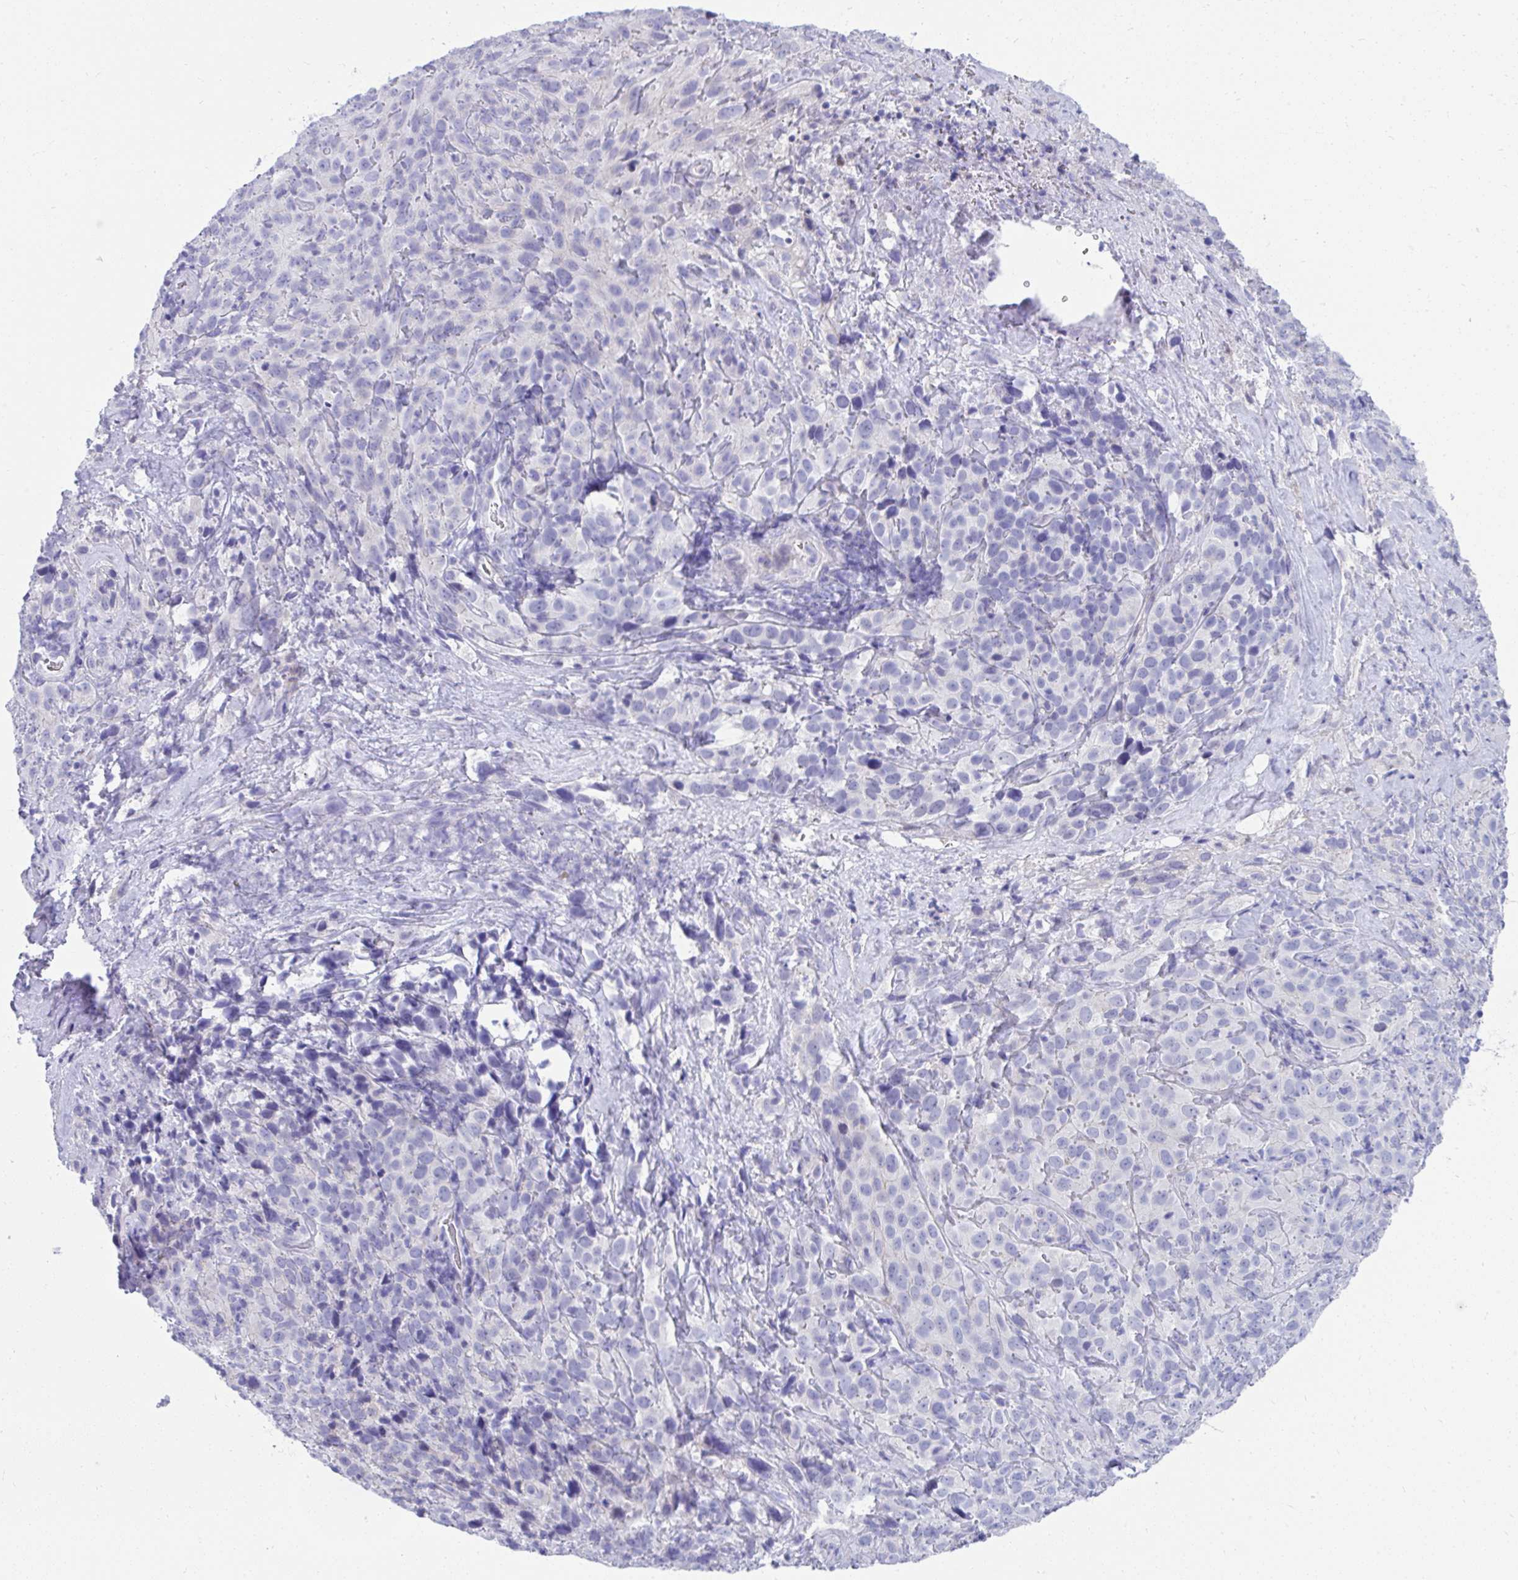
{"staining": {"intensity": "negative", "quantity": "none", "location": "none"}, "tissue": "cervical cancer", "cell_type": "Tumor cells", "image_type": "cancer", "snomed": [{"axis": "morphology", "description": "Squamous cell carcinoma, NOS"}, {"axis": "topography", "description": "Cervix"}], "caption": "Tumor cells are negative for protein expression in human squamous cell carcinoma (cervical).", "gene": "ISL1", "patient": {"sex": "female", "age": 51}}